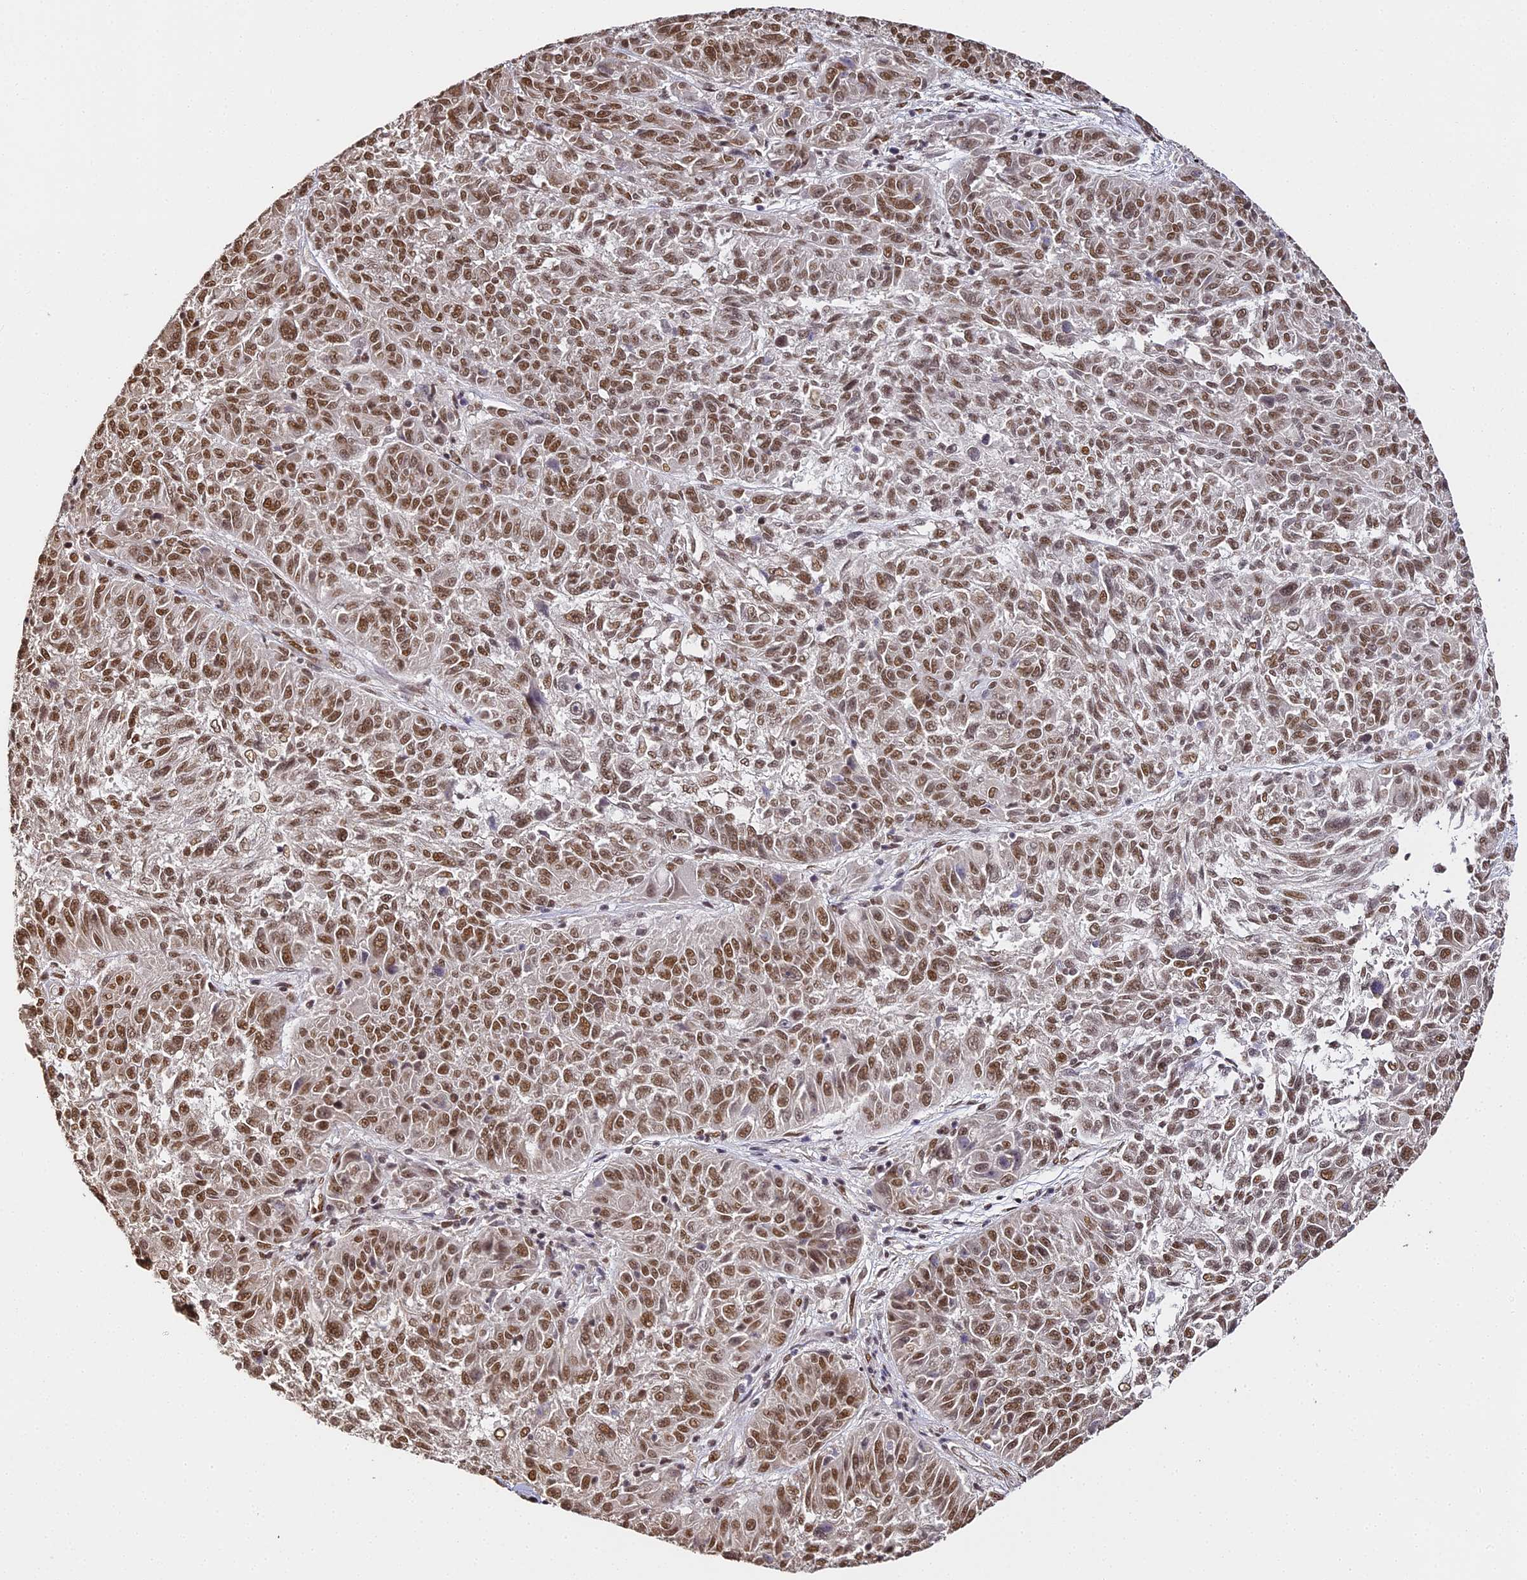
{"staining": {"intensity": "moderate", "quantity": ">75%", "location": "nuclear"}, "tissue": "melanoma", "cell_type": "Tumor cells", "image_type": "cancer", "snomed": [{"axis": "morphology", "description": "Malignant melanoma, NOS"}, {"axis": "topography", "description": "Skin"}], "caption": "High-magnification brightfield microscopy of malignant melanoma stained with DAB (3,3'-diaminobenzidine) (brown) and counterstained with hematoxylin (blue). tumor cells exhibit moderate nuclear positivity is identified in about>75% of cells. Nuclei are stained in blue.", "gene": "HNRNPA1", "patient": {"sex": "male", "age": 53}}